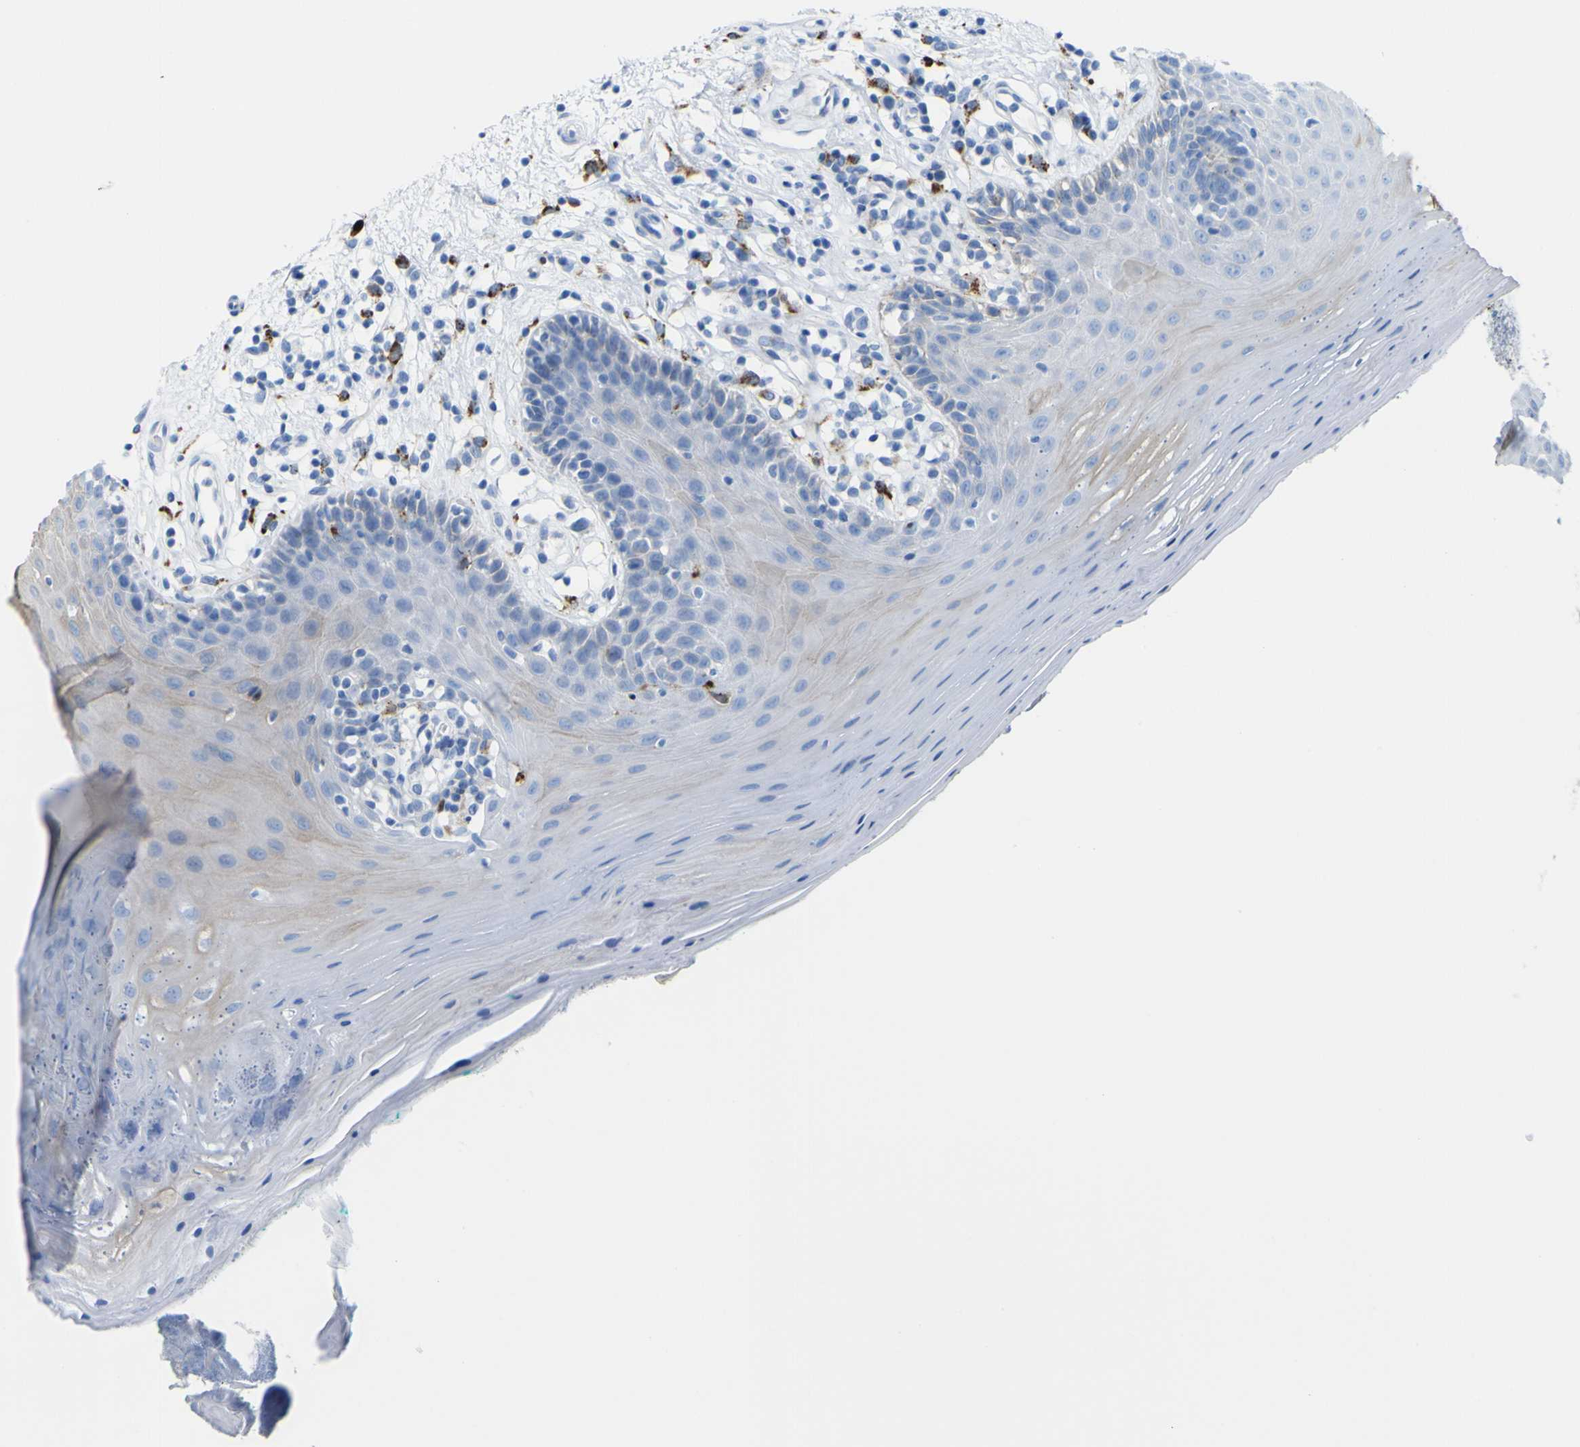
{"staining": {"intensity": "weak", "quantity": "25%-75%", "location": "cytoplasmic/membranous"}, "tissue": "oral mucosa", "cell_type": "Squamous epithelial cells", "image_type": "normal", "snomed": [{"axis": "morphology", "description": "Normal tissue, NOS"}, {"axis": "topography", "description": "Skeletal muscle"}, {"axis": "topography", "description": "Oral tissue"}], "caption": "There is low levels of weak cytoplasmic/membranous expression in squamous epithelial cells of unremarkable oral mucosa, as demonstrated by immunohistochemical staining (brown color).", "gene": "PLD3", "patient": {"sex": "male", "age": 58}}